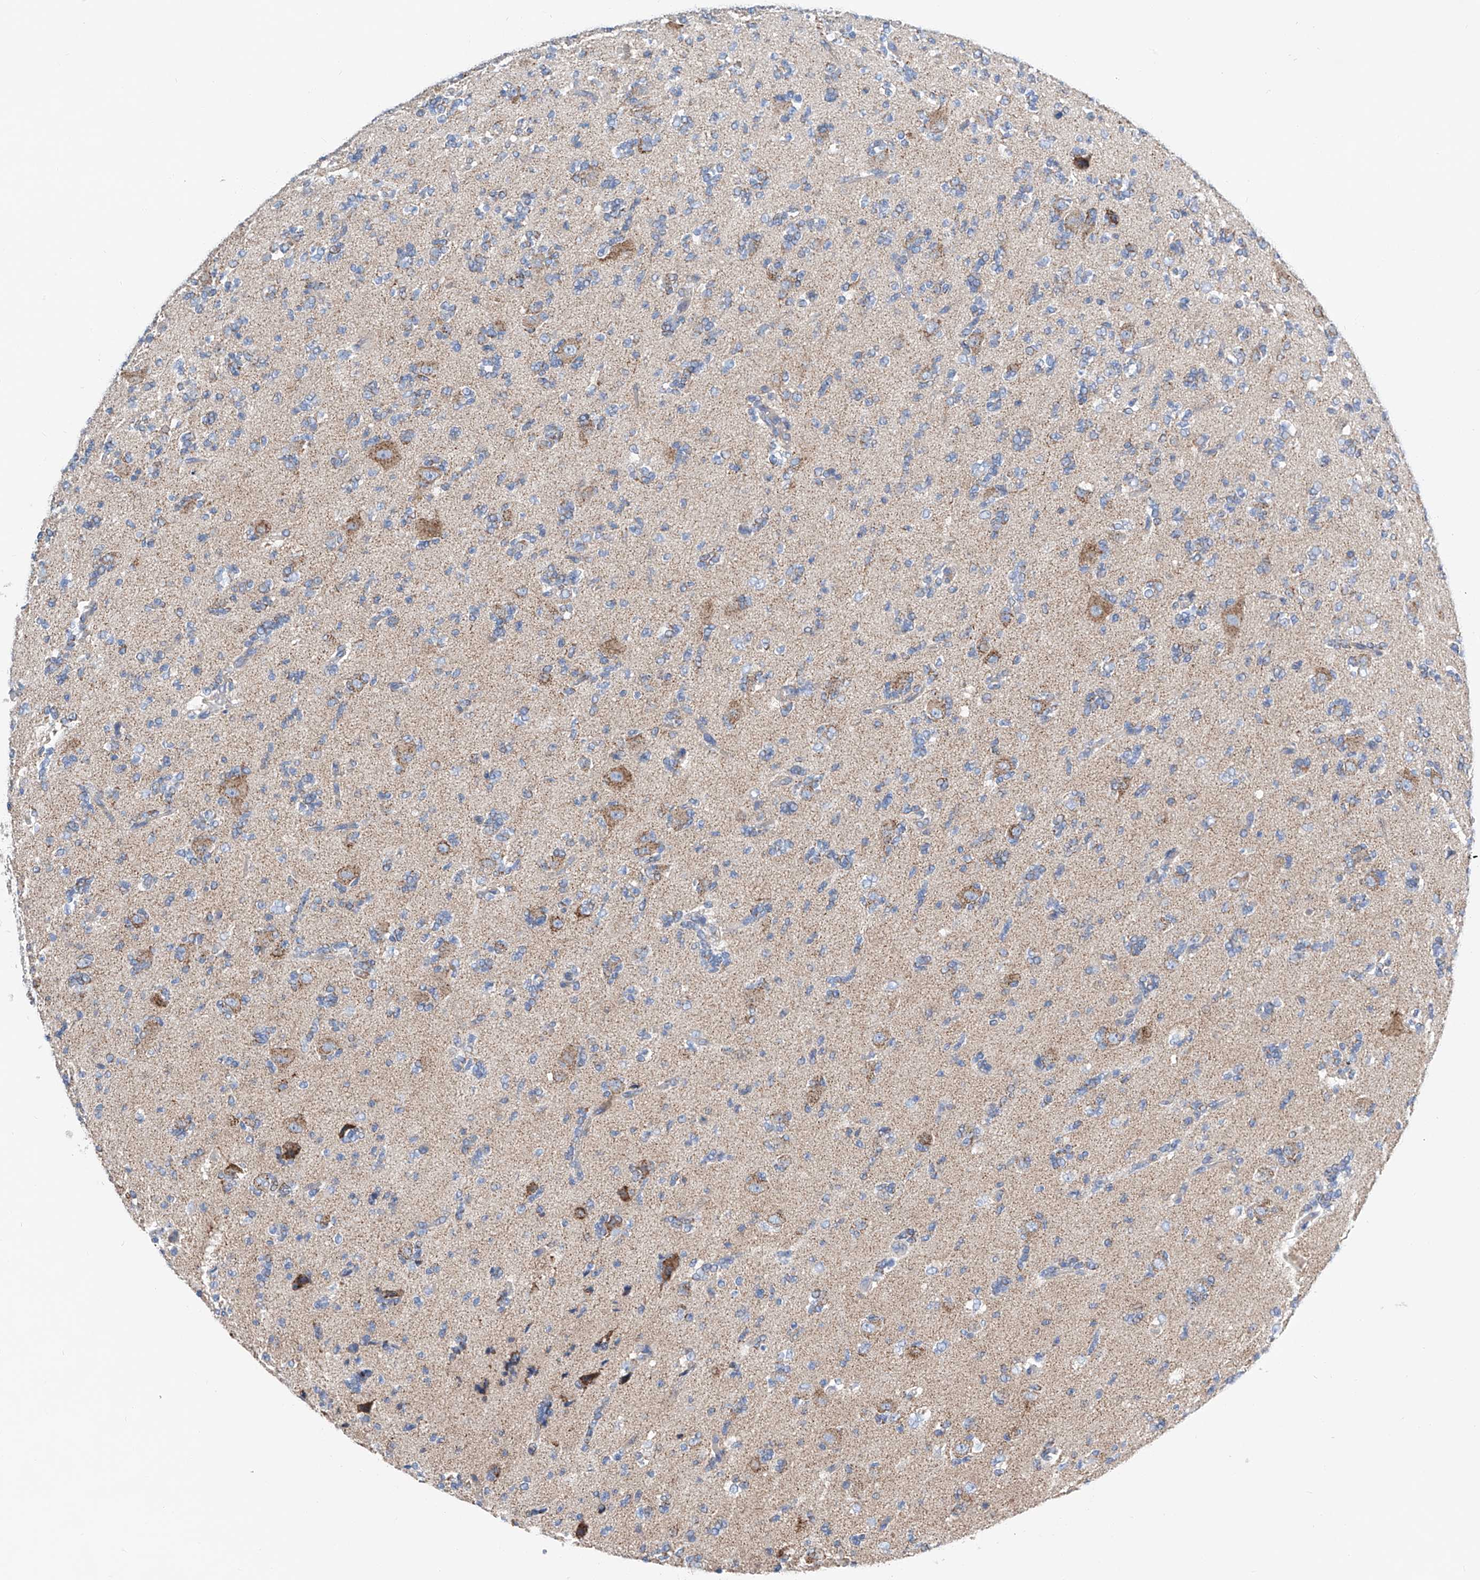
{"staining": {"intensity": "negative", "quantity": "none", "location": "none"}, "tissue": "glioma", "cell_type": "Tumor cells", "image_type": "cancer", "snomed": [{"axis": "morphology", "description": "Glioma, malignant, High grade"}, {"axis": "topography", "description": "Brain"}], "caption": "Immunohistochemistry micrograph of neoplastic tissue: glioma stained with DAB (3,3'-diaminobenzidine) reveals no significant protein expression in tumor cells. (Immunohistochemistry (ihc), brightfield microscopy, high magnification).", "gene": "MAD2L1", "patient": {"sex": "female", "age": 62}}